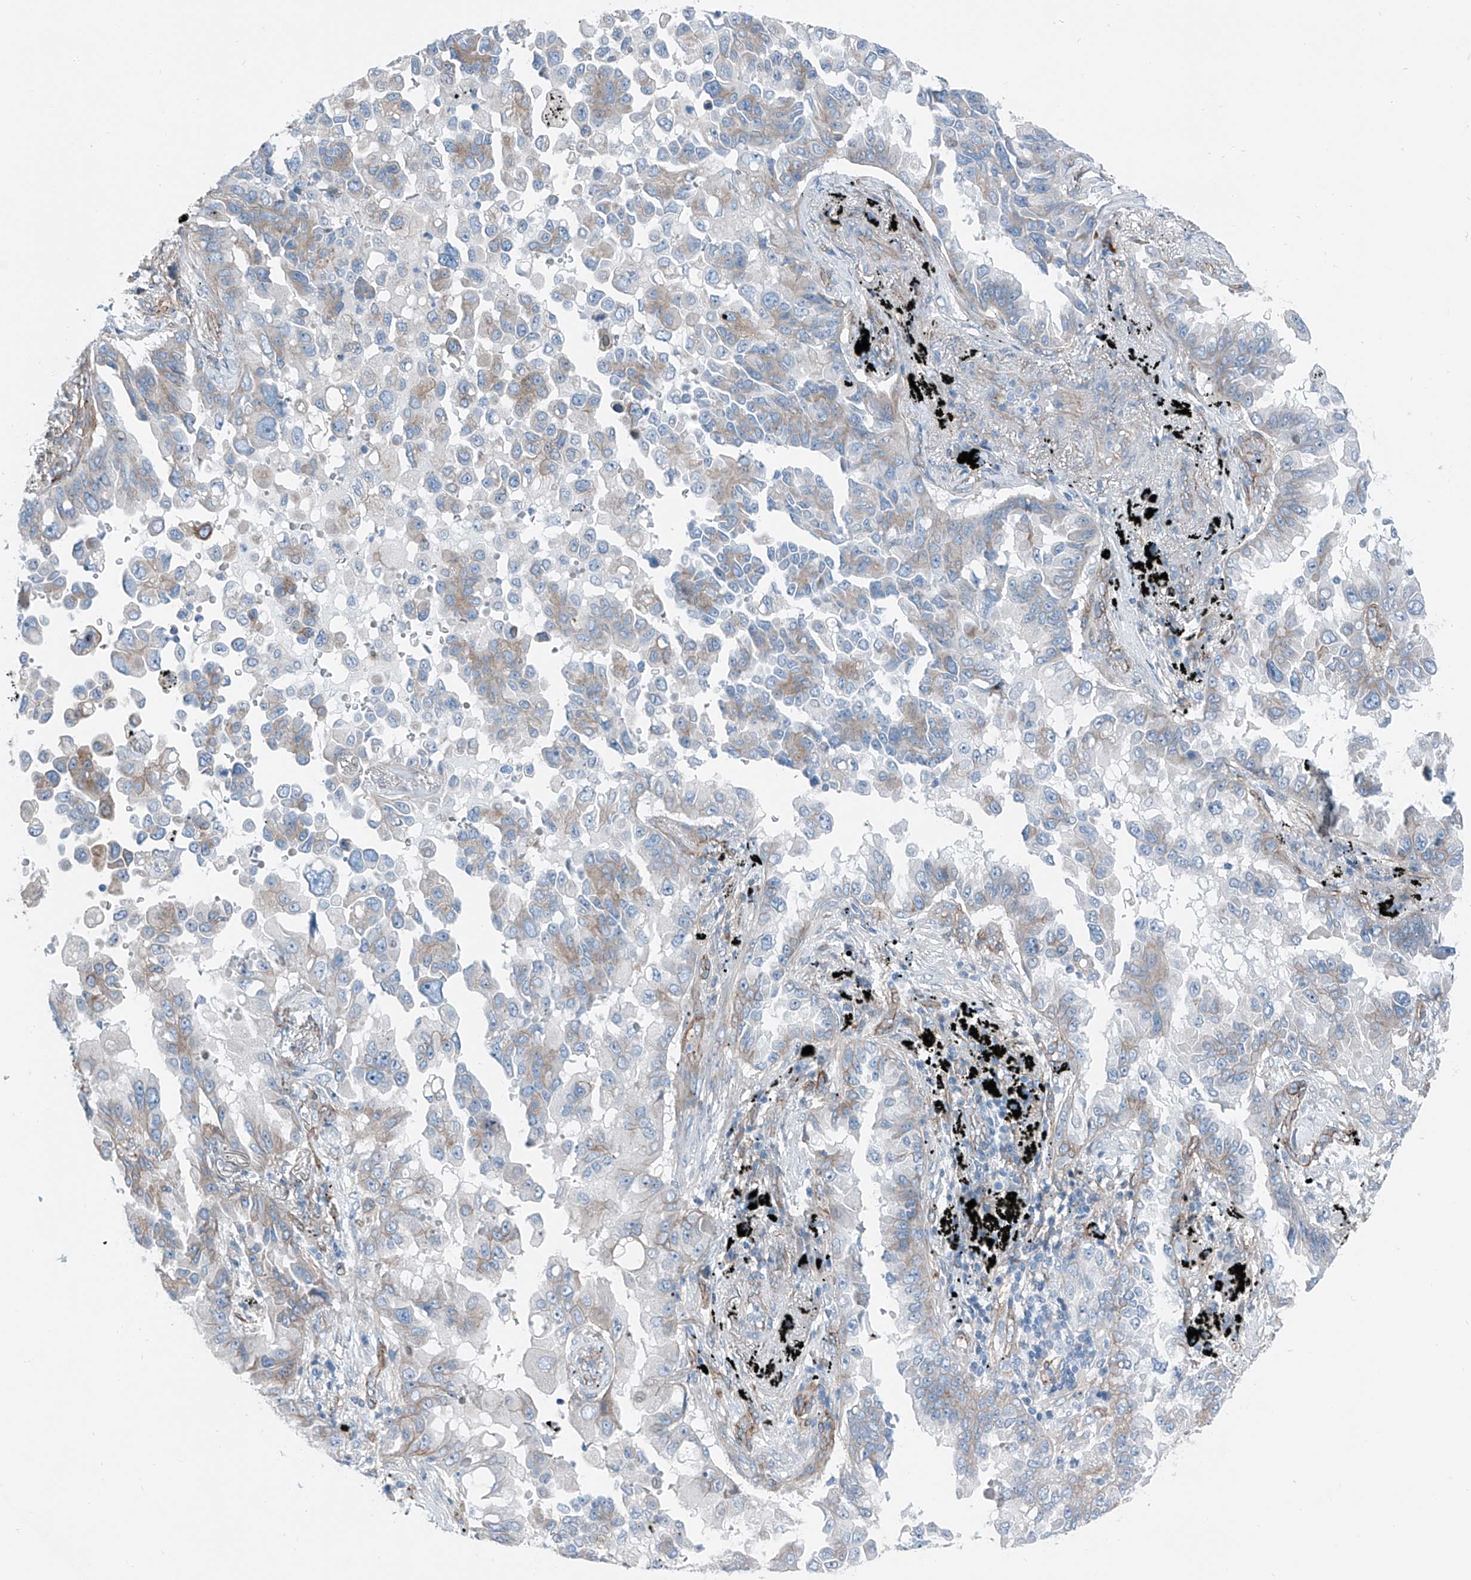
{"staining": {"intensity": "weak", "quantity": "<25%", "location": "cytoplasmic/membranous"}, "tissue": "lung cancer", "cell_type": "Tumor cells", "image_type": "cancer", "snomed": [{"axis": "morphology", "description": "Adenocarcinoma, NOS"}, {"axis": "topography", "description": "Lung"}], "caption": "High magnification brightfield microscopy of lung cancer stained with DAB (3,3'-diaminobenzidine) (brown) and counterstained with hematoxylin (blue): tumor cells show no significant positivity.", "gene": "THEMIS2", "patient": {"sex": "female", "age": 67}}